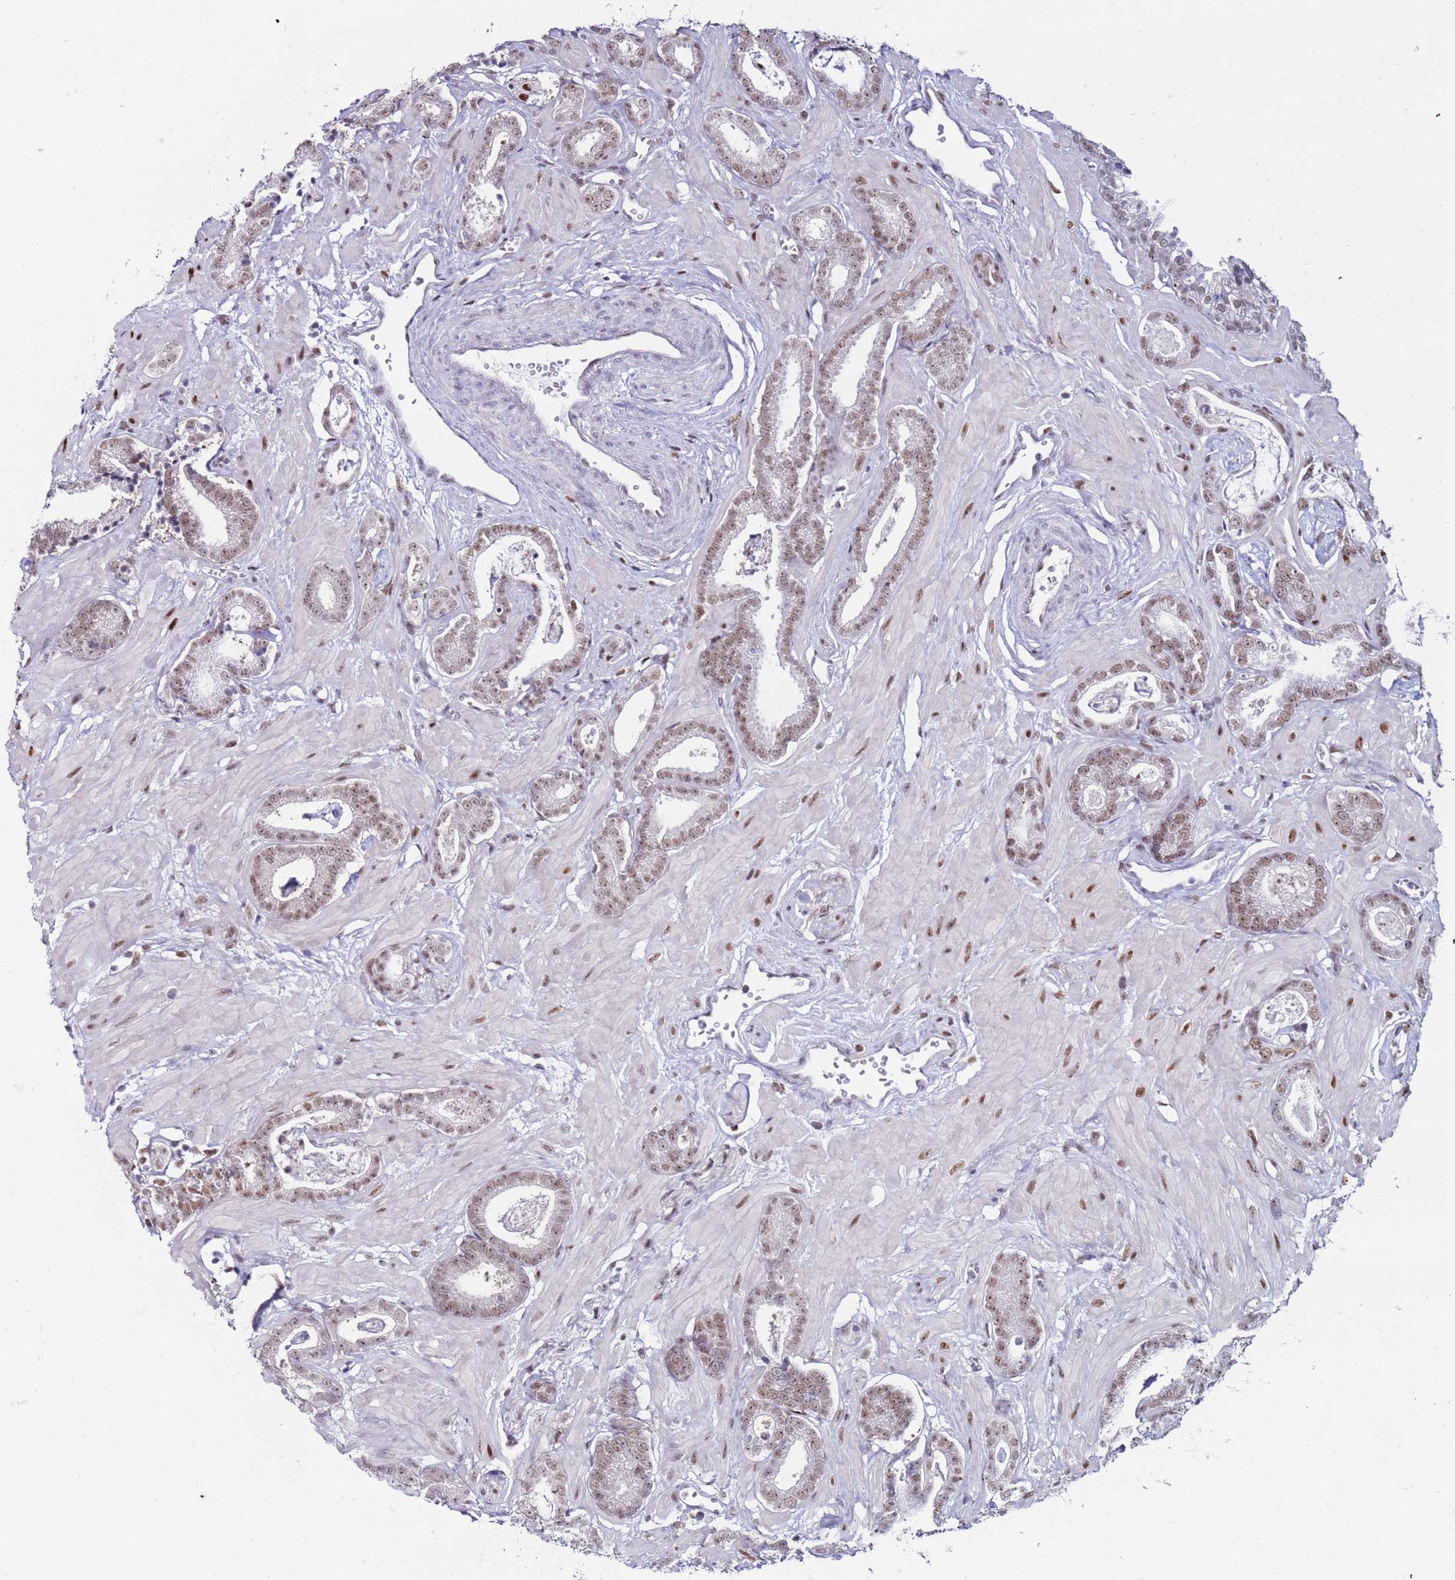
{"staining": {"intensity": "weak", "quantity": "25%-75%", "location": "nuclear"}, "tissue": "prostate cancer", "cell_type": "Tumor cells", "image_type": "cancer", "snomed": [{"axis": "morphology", "description": "Adenocarcinoma, Low grade"}, {"axis": "topography", "description": "Prostate"}], "caption": "The immunohistochemical stain labels weak nuclear expression in tumor cells of prostate cancer (low-grade adenocarcinoma) tissue. (brown staining indicates protein expression, while blue staining denotes nuclei).", "gene": "KPNA4", "patient": {"sex": "male", "age": 60}}